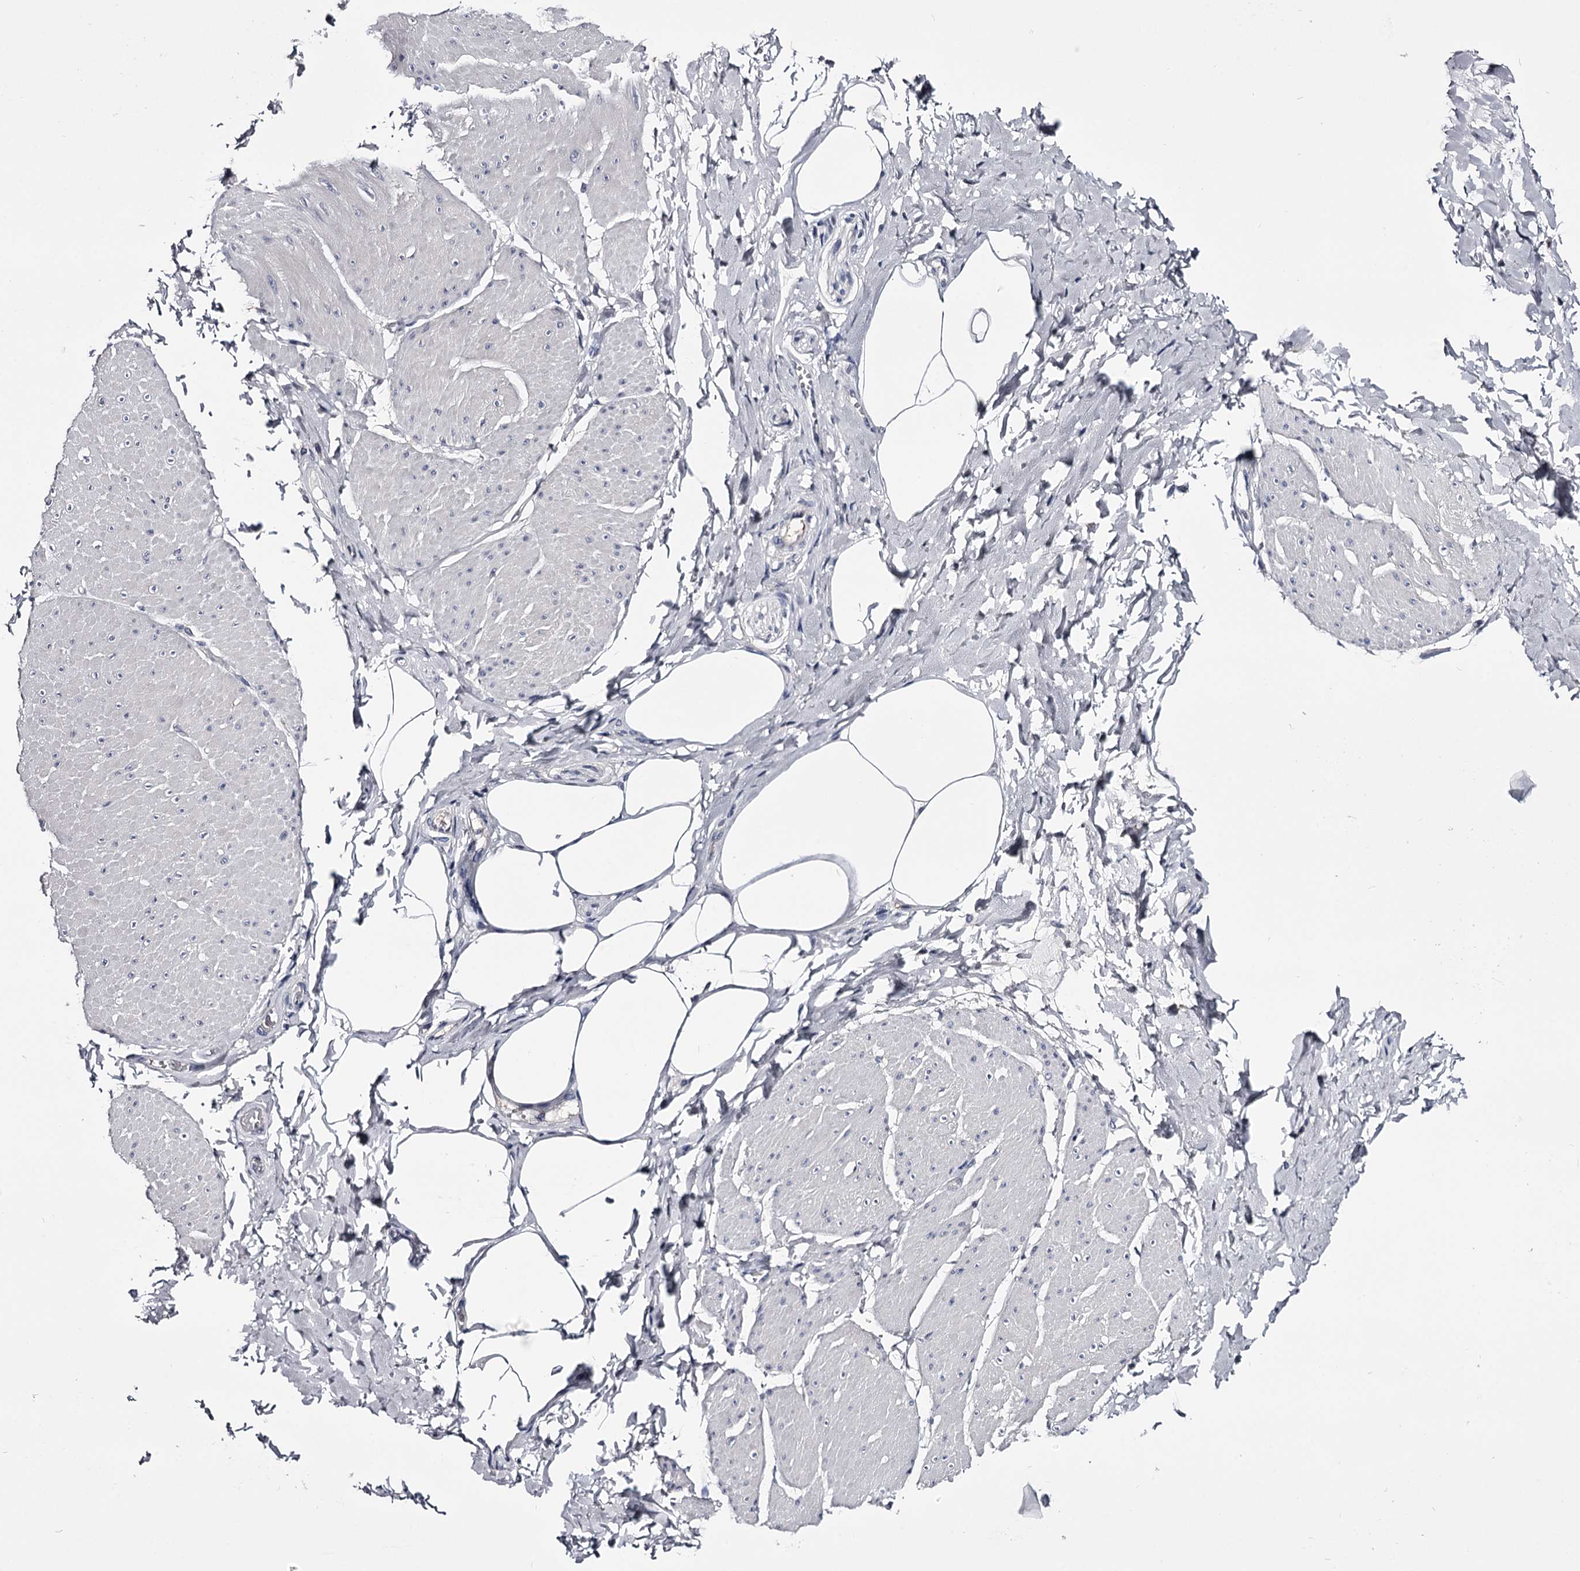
{"staining": {"intensity": "negative", "quantity": "none", "location": "none"}, "tissue": "smooth muscle", "cell_type": "Smooth muscle cells", "image_type": "normal", "snomed": [{"axis": "morphology", "description": "Urothelial carcinoma, High grade"}, {"axis": "topography", "description": "Urinary bladder"}], "caption": "Smooth muscle cells are negative for brown protein staining in benign smooth muscle. (DAB immunohistochemistry visualized using brightfield microscopy, high magnification).", "gene": "GSTO1", "patient": {"sex": "male", "age": 46}}